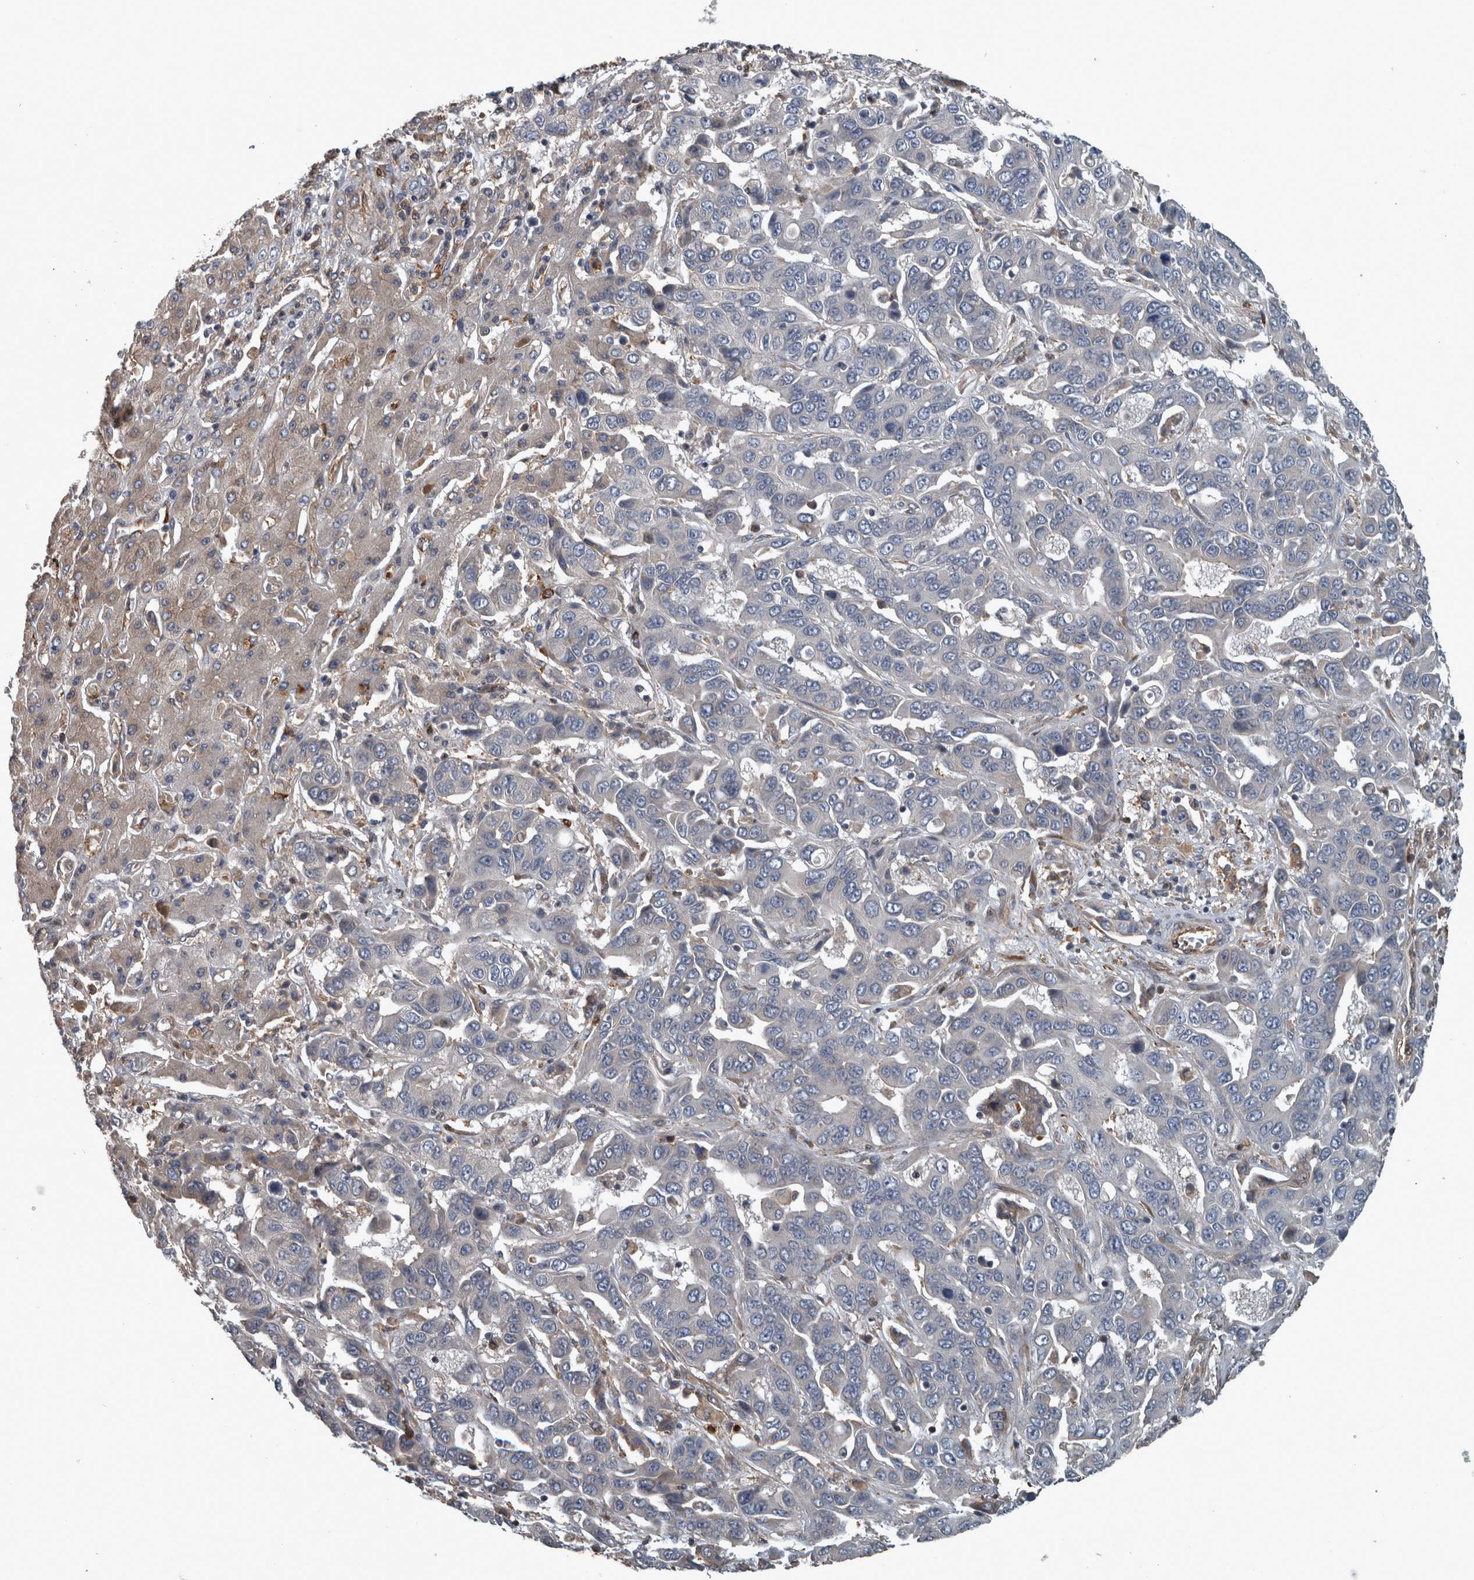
{"staining": {"intensity": "negative", "quantity": "none", "location": "none"}, "tissue": "liver cancer", "cell_type": "Tumor cells", "image_type": "cancer", "snomed": [{"axis": "morphology", "description": "Cholangiocarcinoma"}, {"axis": "topography", "description": "Liver"}], "caption": "Photomicrograph shows no significant protein positivity in tumor cells of liver cancer. Brightfield microscopy of IHC stained with DAB (brown) and hematoxylin (blue), captured at high magnification.", "gene": "EXOC8", "patient": {"sex": "female", "age": 52}}